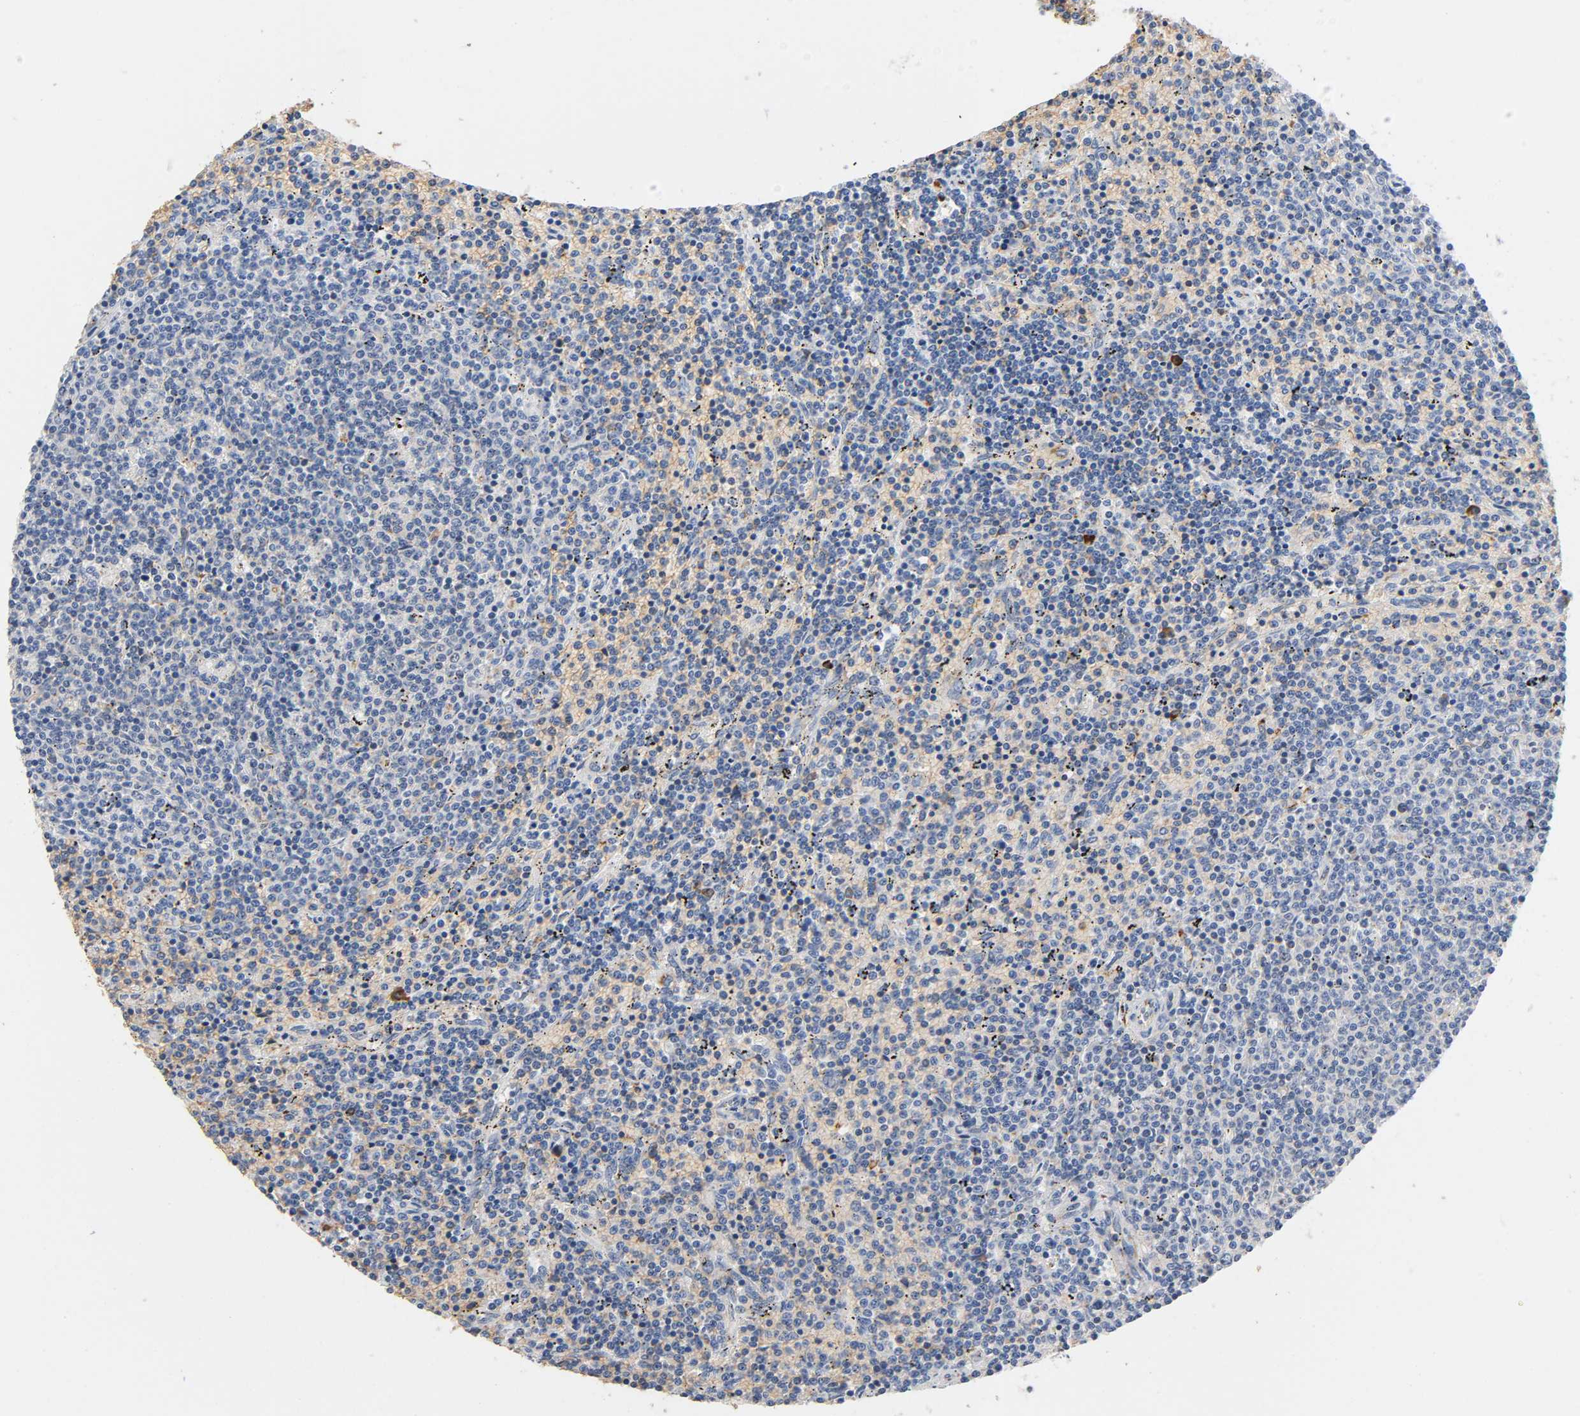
{"staining": {"intensity": "negative", "quantity": "none", "location": "none"}, "tissue": "lymphoma", "cell_type": "Tumor cells", "image_type": "cancer", "snomed": [{"axis": "morphology", "description": "Malignant lymphoma, non-Hodgkin's type, Low grade"}, {"axis": "topography", "description": "Spleen"}], "caption": "High power microscopy photomicrograph of an immunohistochemistry histopathology image of lymphoma, revealing no significant positivity in tumor cells.", "gene": "UCKL1", "patient": {"sex": "female", "age": 50}}